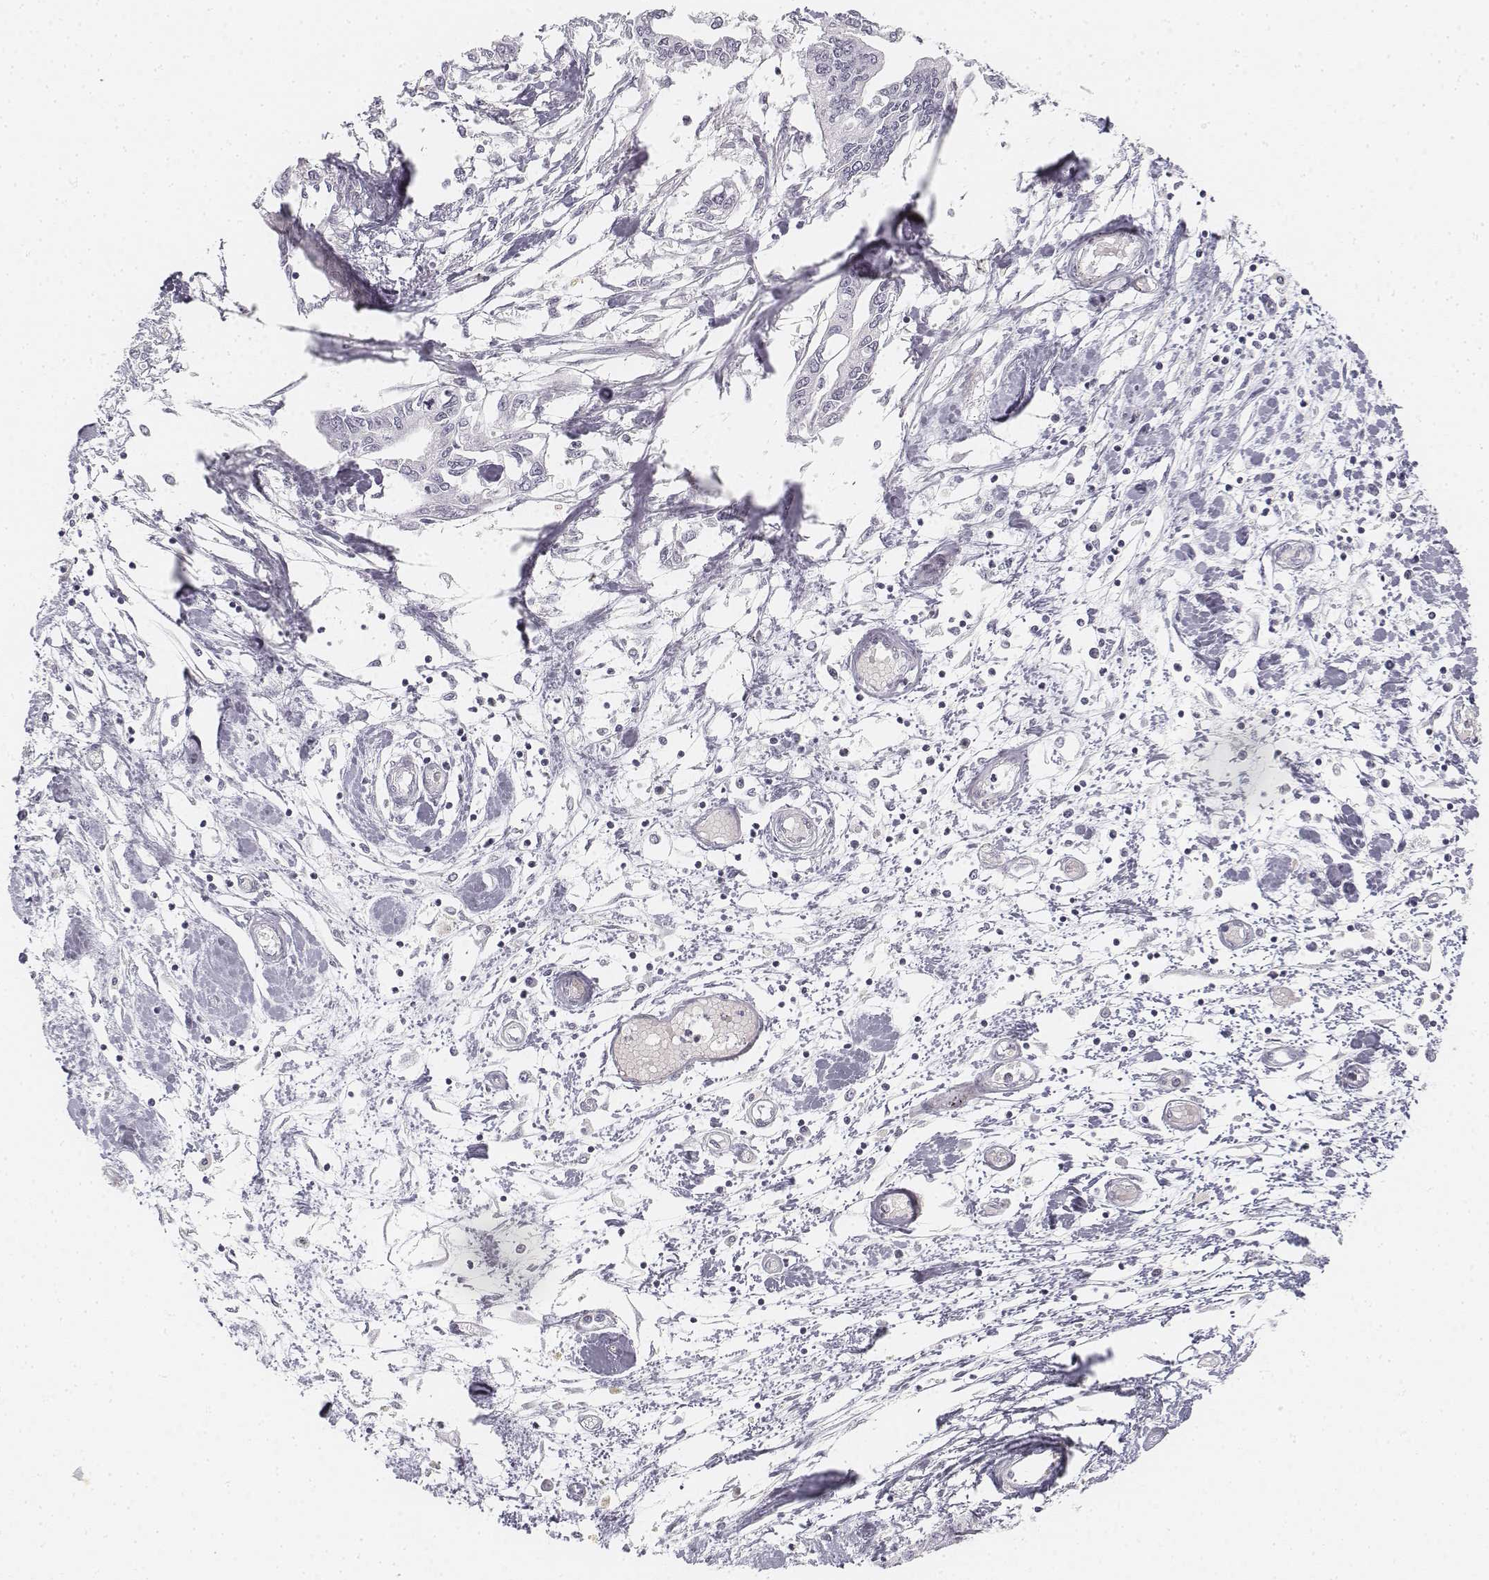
{"staining": {"intensity": "negative", "quantity": "none", "location": "none"}, "tissue": "pancreatic cancer", "cell_type": "Tumor cells", "image_type": "cancer", "snomed": [{"axis": "morphology", "description": "Adenocarcinoma, NOS"}, {"axis": "topography", "description": "Pancreas"}], "caption": "There is no significant positivity in tumor cells of pancreatic cancer (adenocarcinoma).", "gene": "KRT25", "patient": {"sex": "male", "age": 60}}